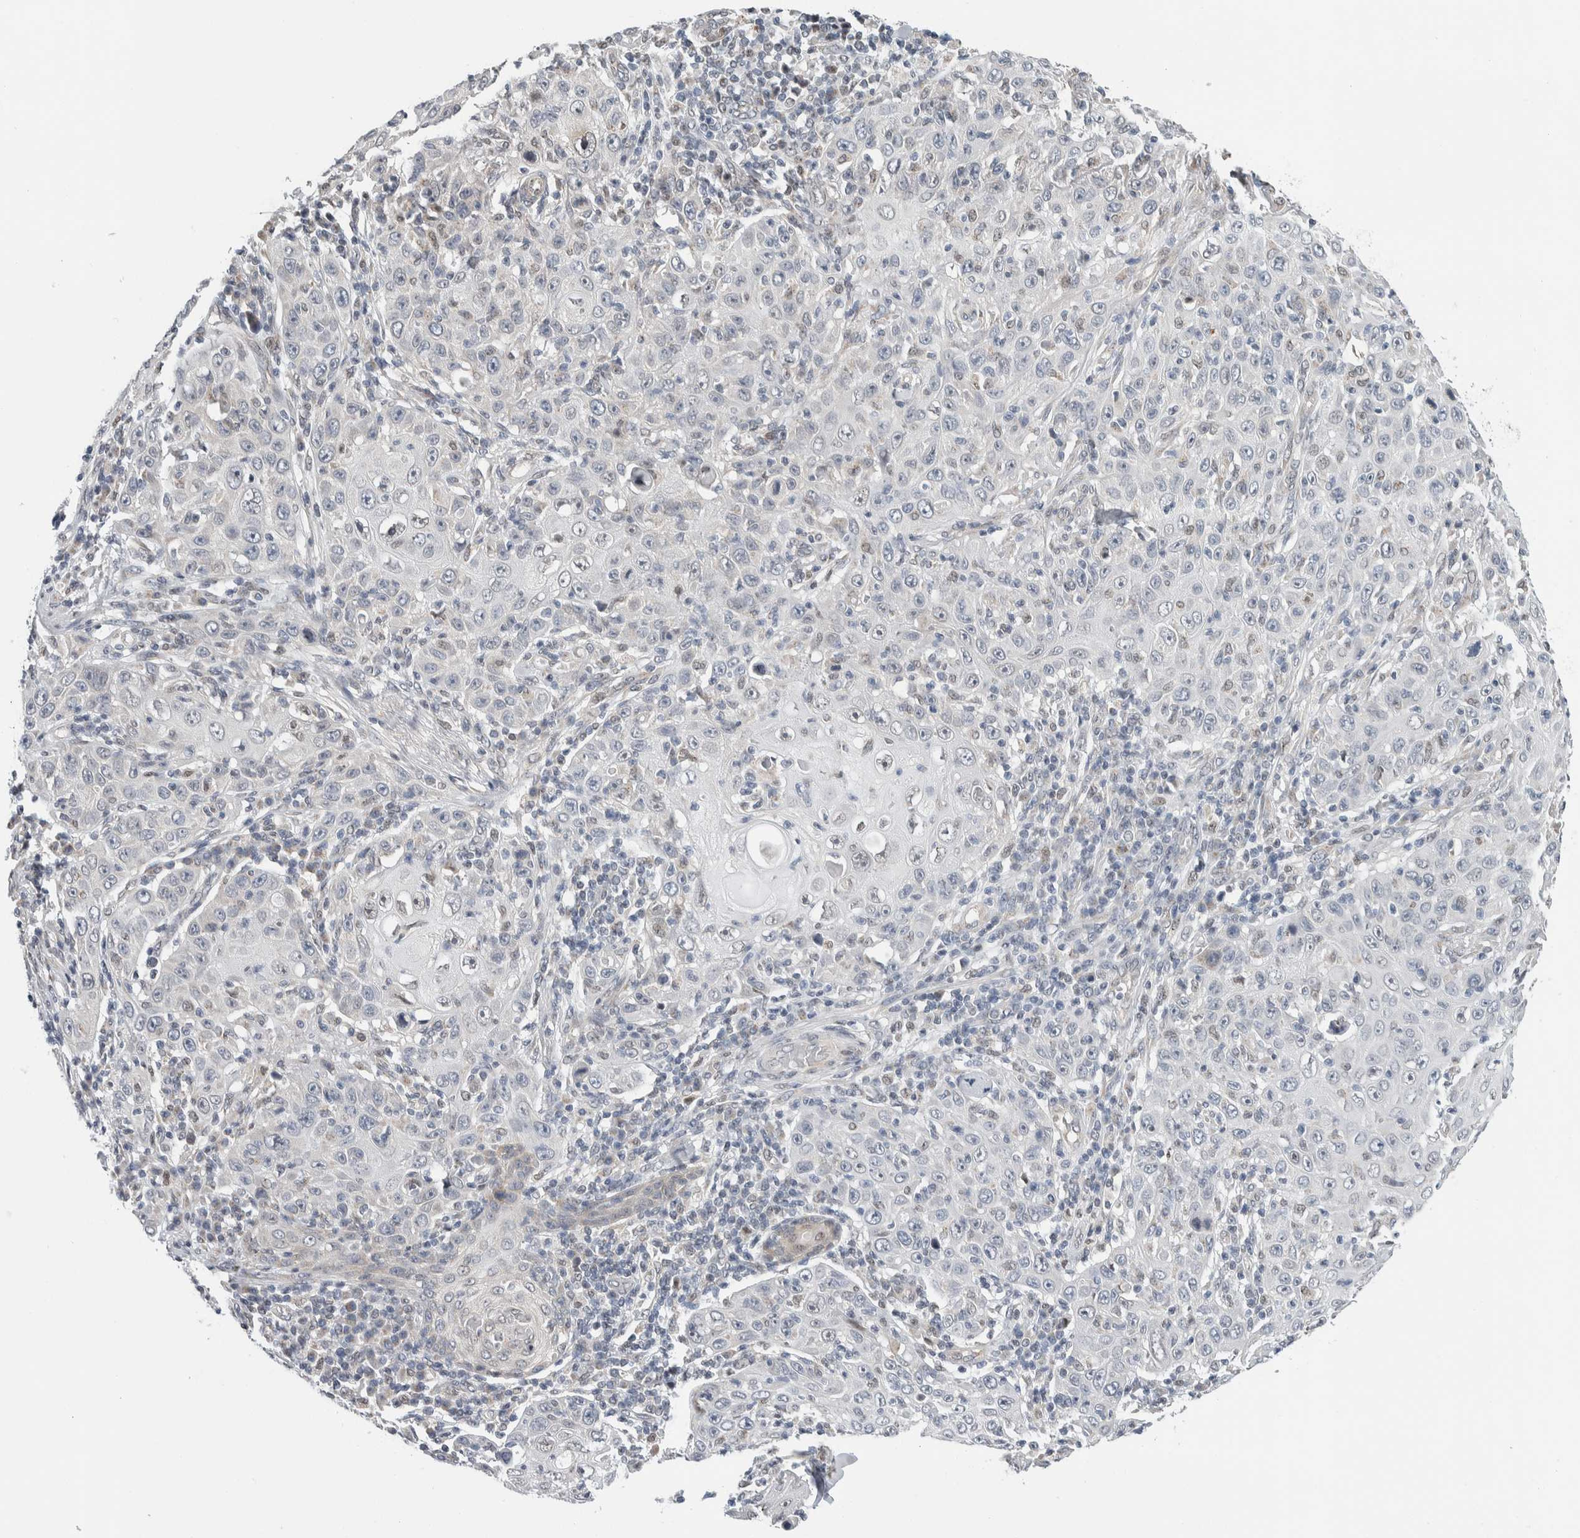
{"staining": {"intensity": "negative", "quantity": "none", "location": "none"}, "tissue": "skin cancer", "cell_type": "Tumor cells", "image_type": "cancer", "snomed": [{"axis": "morphology", "description": "Squamous cell carcinoma, NOS"}, {"axis": "topography", "description": "Skin"}], "caption": "High power microscopy photomicrograph of an immunohistochemistry (IHC) photomicrograph of skin cancer (squamous cell carcinoma), revealing no significant staining in tumor cells.", "gene": "NEUROD1", "patient": {"sex": "female", "age": 88}}